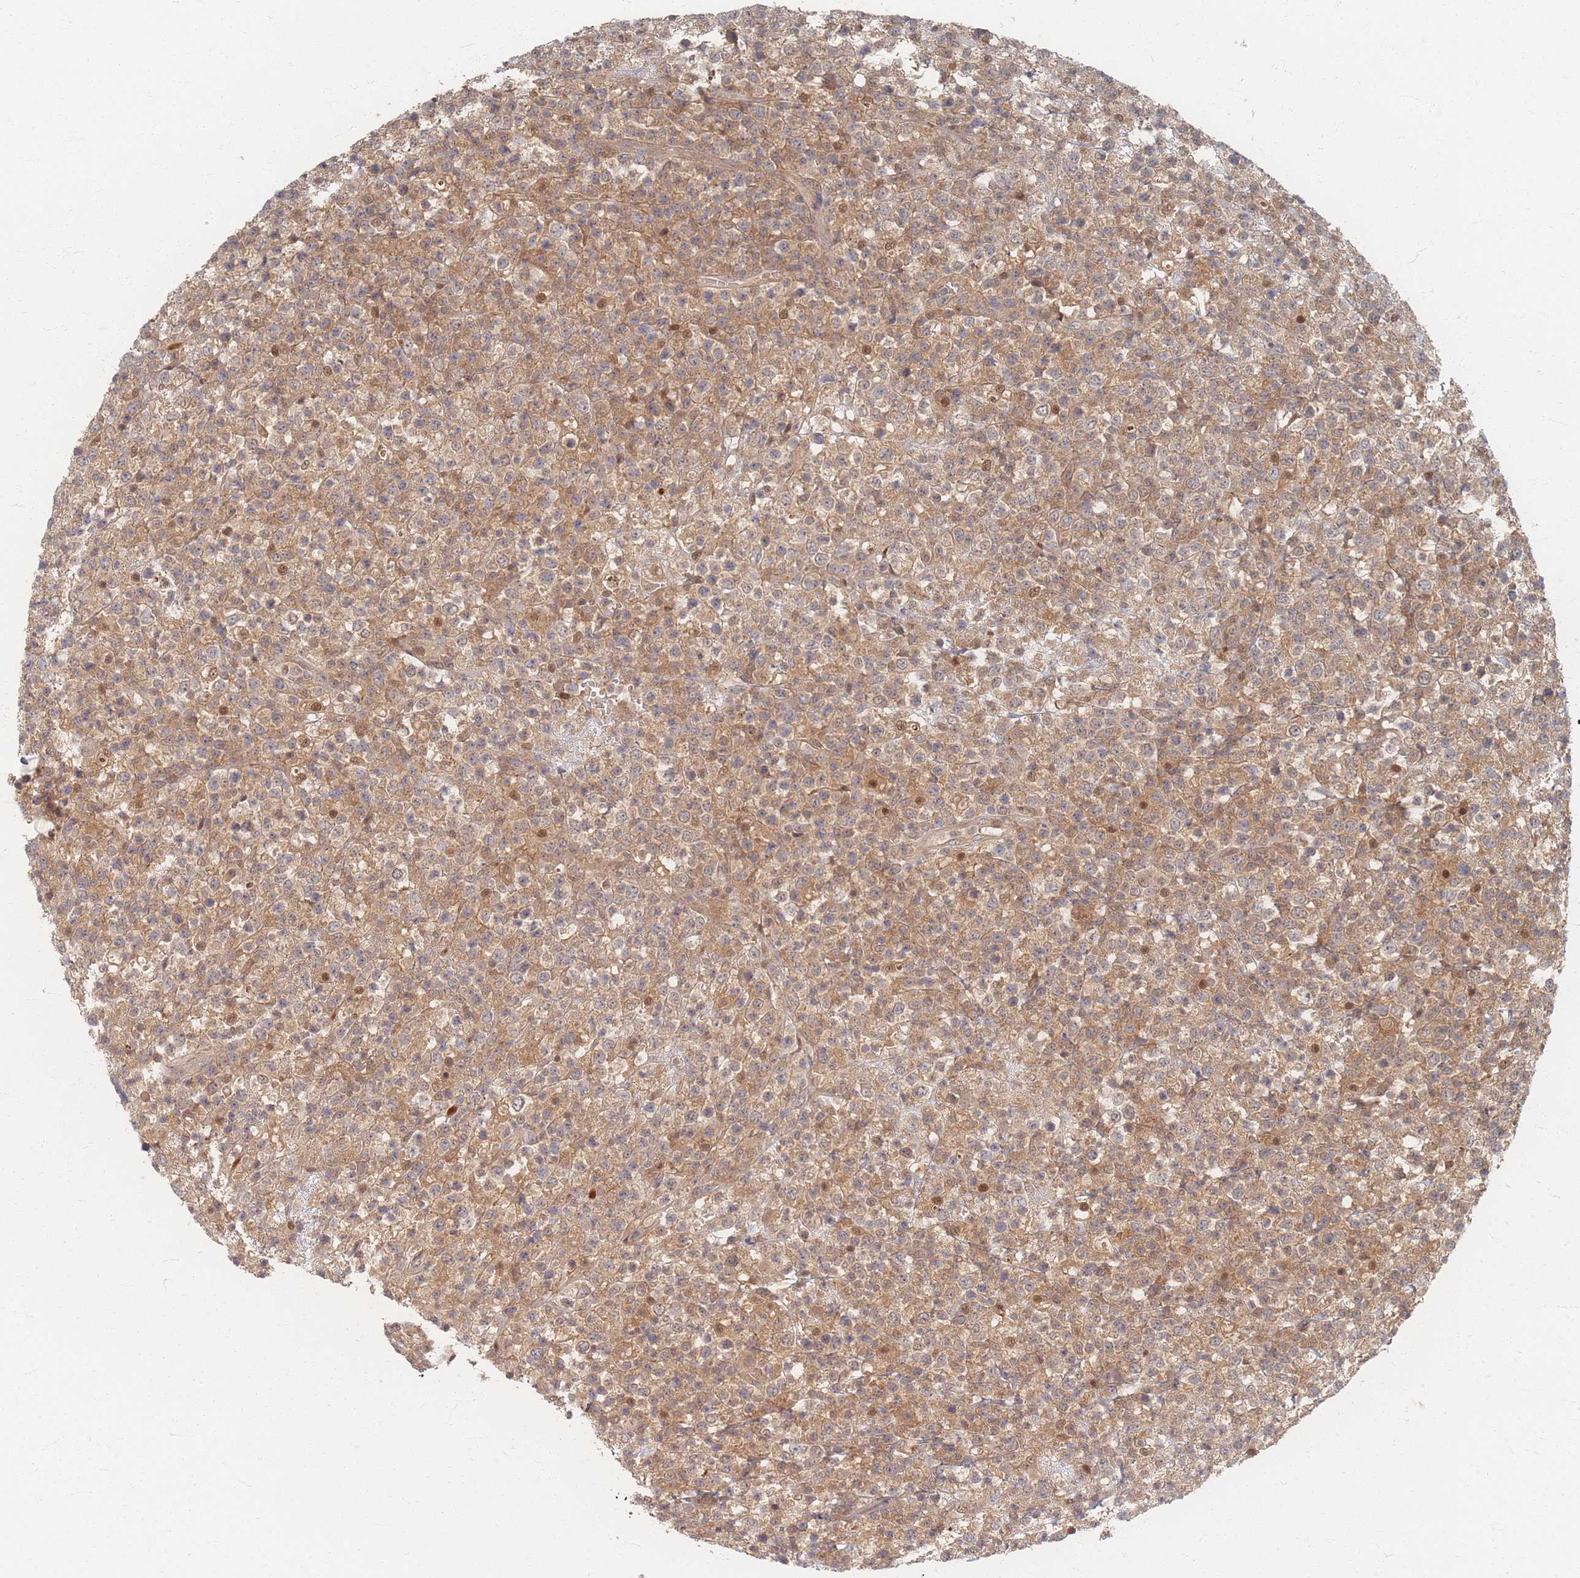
{"staining": {"intensity": "weak", "quantity": ">75%", "location": "cytoplasmic/membranous,nuclear"}, "tissue": "lymphoma", "cell_type": "Tumor cells", "image_type": "cancer", "snomed": [{"axis": "morphology", "description": "Malignant lymphoma, non-Hodgkin's type, High grade"}, {"axis": "topography", "description": "Colon"}], "caption": "Lymphoma was stained to show a protein in brown. There is low levels of weak cytoplasmic/membranous and nuclear staining in about >75% of tumor cells.", "gene": "PSMD9", "patient": {"sex": "female", "age": 53}}